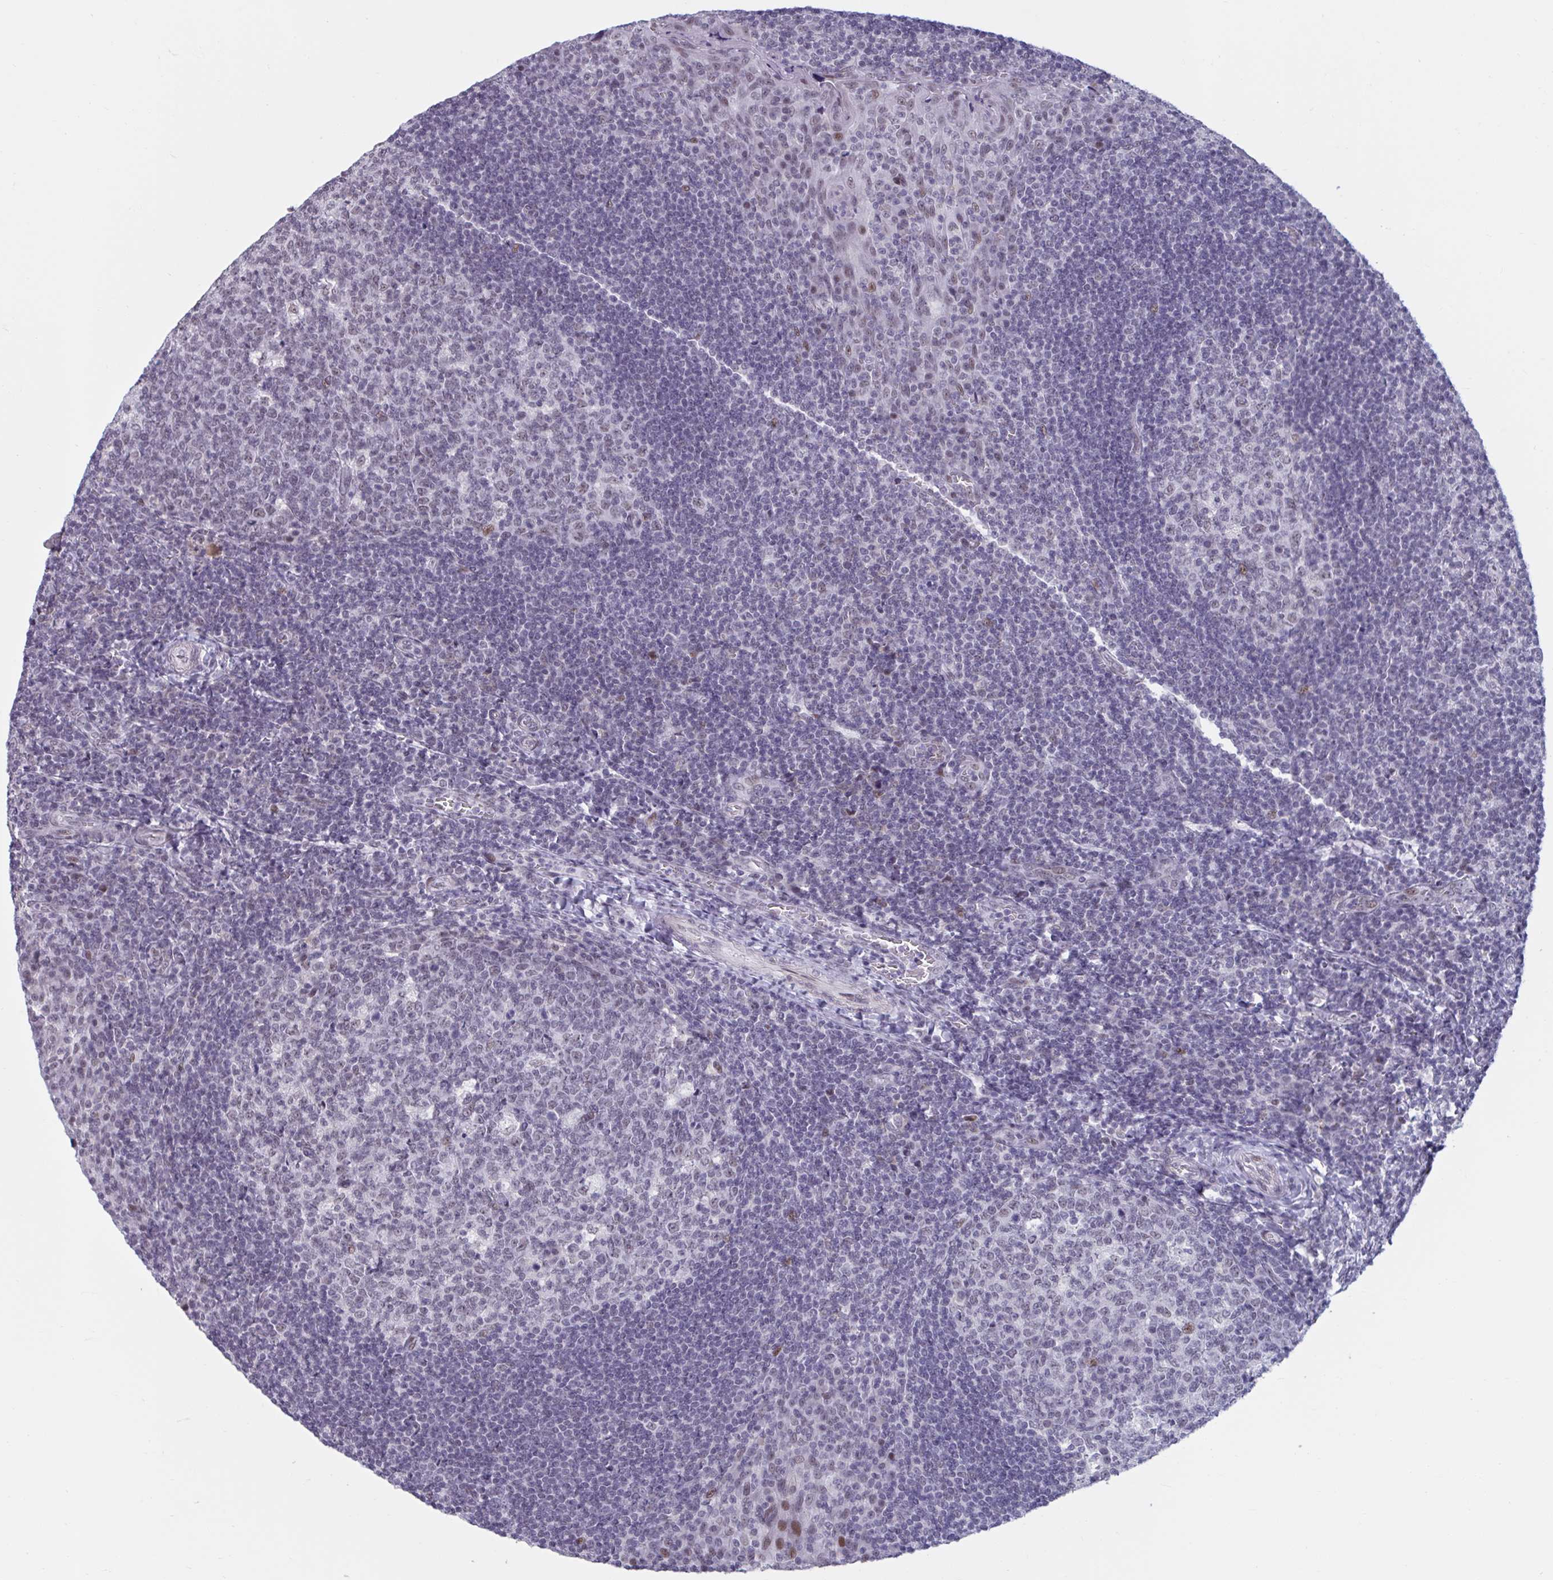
{"staining": {"intensity": "weak", "quantity": "25%-75%", "location": "nuclear"}, "tissue": "tonsil", "cell_type": "Germinal center cells", "image_type": "normal", "snomed": [{"axis": "morphology", "description": "Normal tissue, NOS"}, {"axis": "topography", "description": "Tonsil"}], "caption": "A brown stain labels weak nuclear expression of a protein in germinal center cells of benign human tonsil. (Stains: DAB (3,3'-diaminobenzidine) in brown, nuclei in blue, Microscopy: brightfield microscopy at high magnification).", "gene": "HSD17B6", "patient": {"sex": "male", "age": 17}}